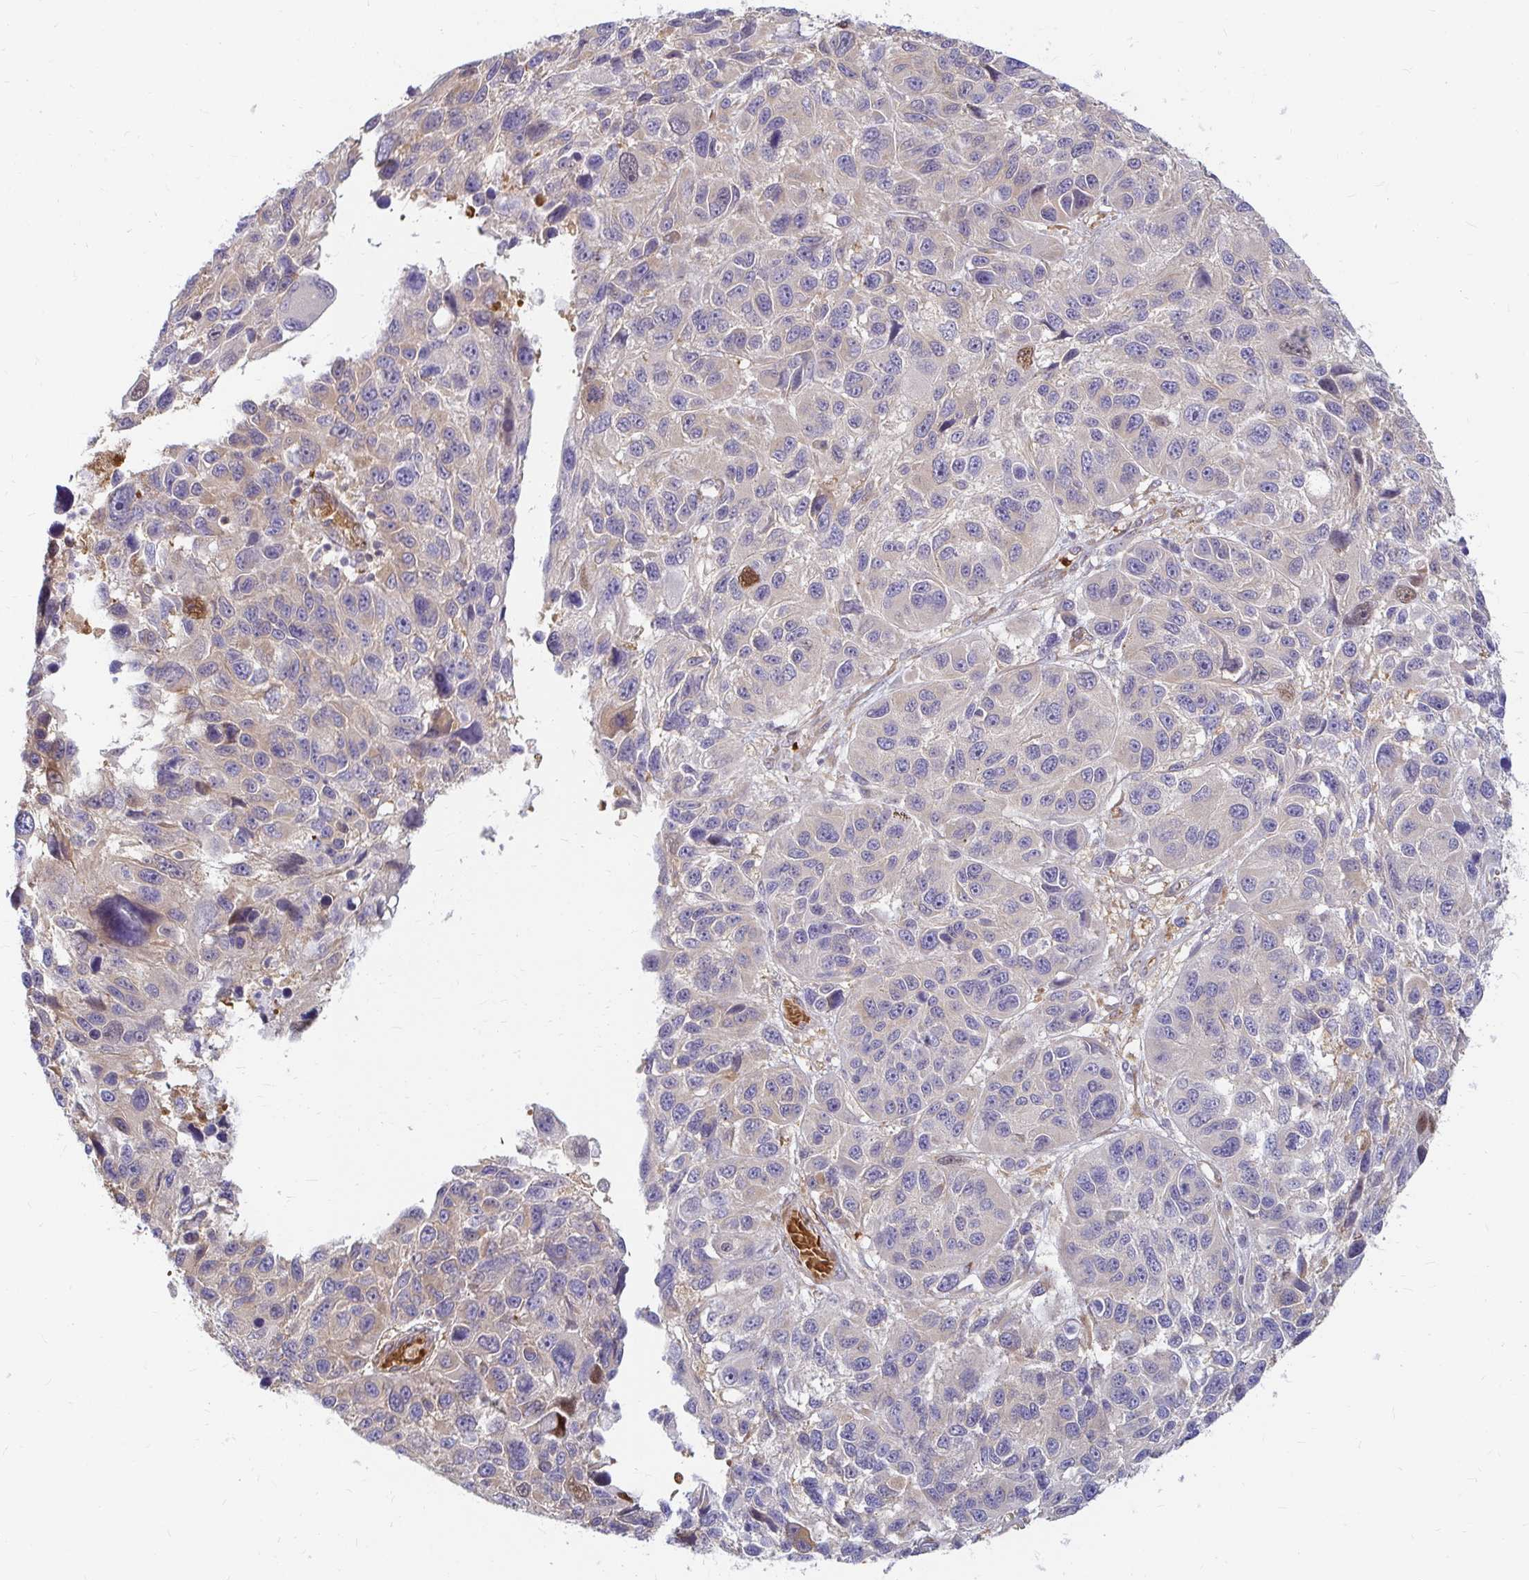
{"staining": {"intensity": "negative", "quantity": "none", "location": "none"}, "tissue": "melanoma", "cell_type": "Tumor cells", "image_type": "cancer", "snomed": [{"axis": "morphology", "description": "Malignant melanoma, NOS"}, {"axis": "topography", "description": "Skin"}], "caption": "DAB immunohistochemical staining of melanoma reveals no significant expression in tumor cells.", "gene": "CAST", "patient": {"sex": "male", "age": 53}}